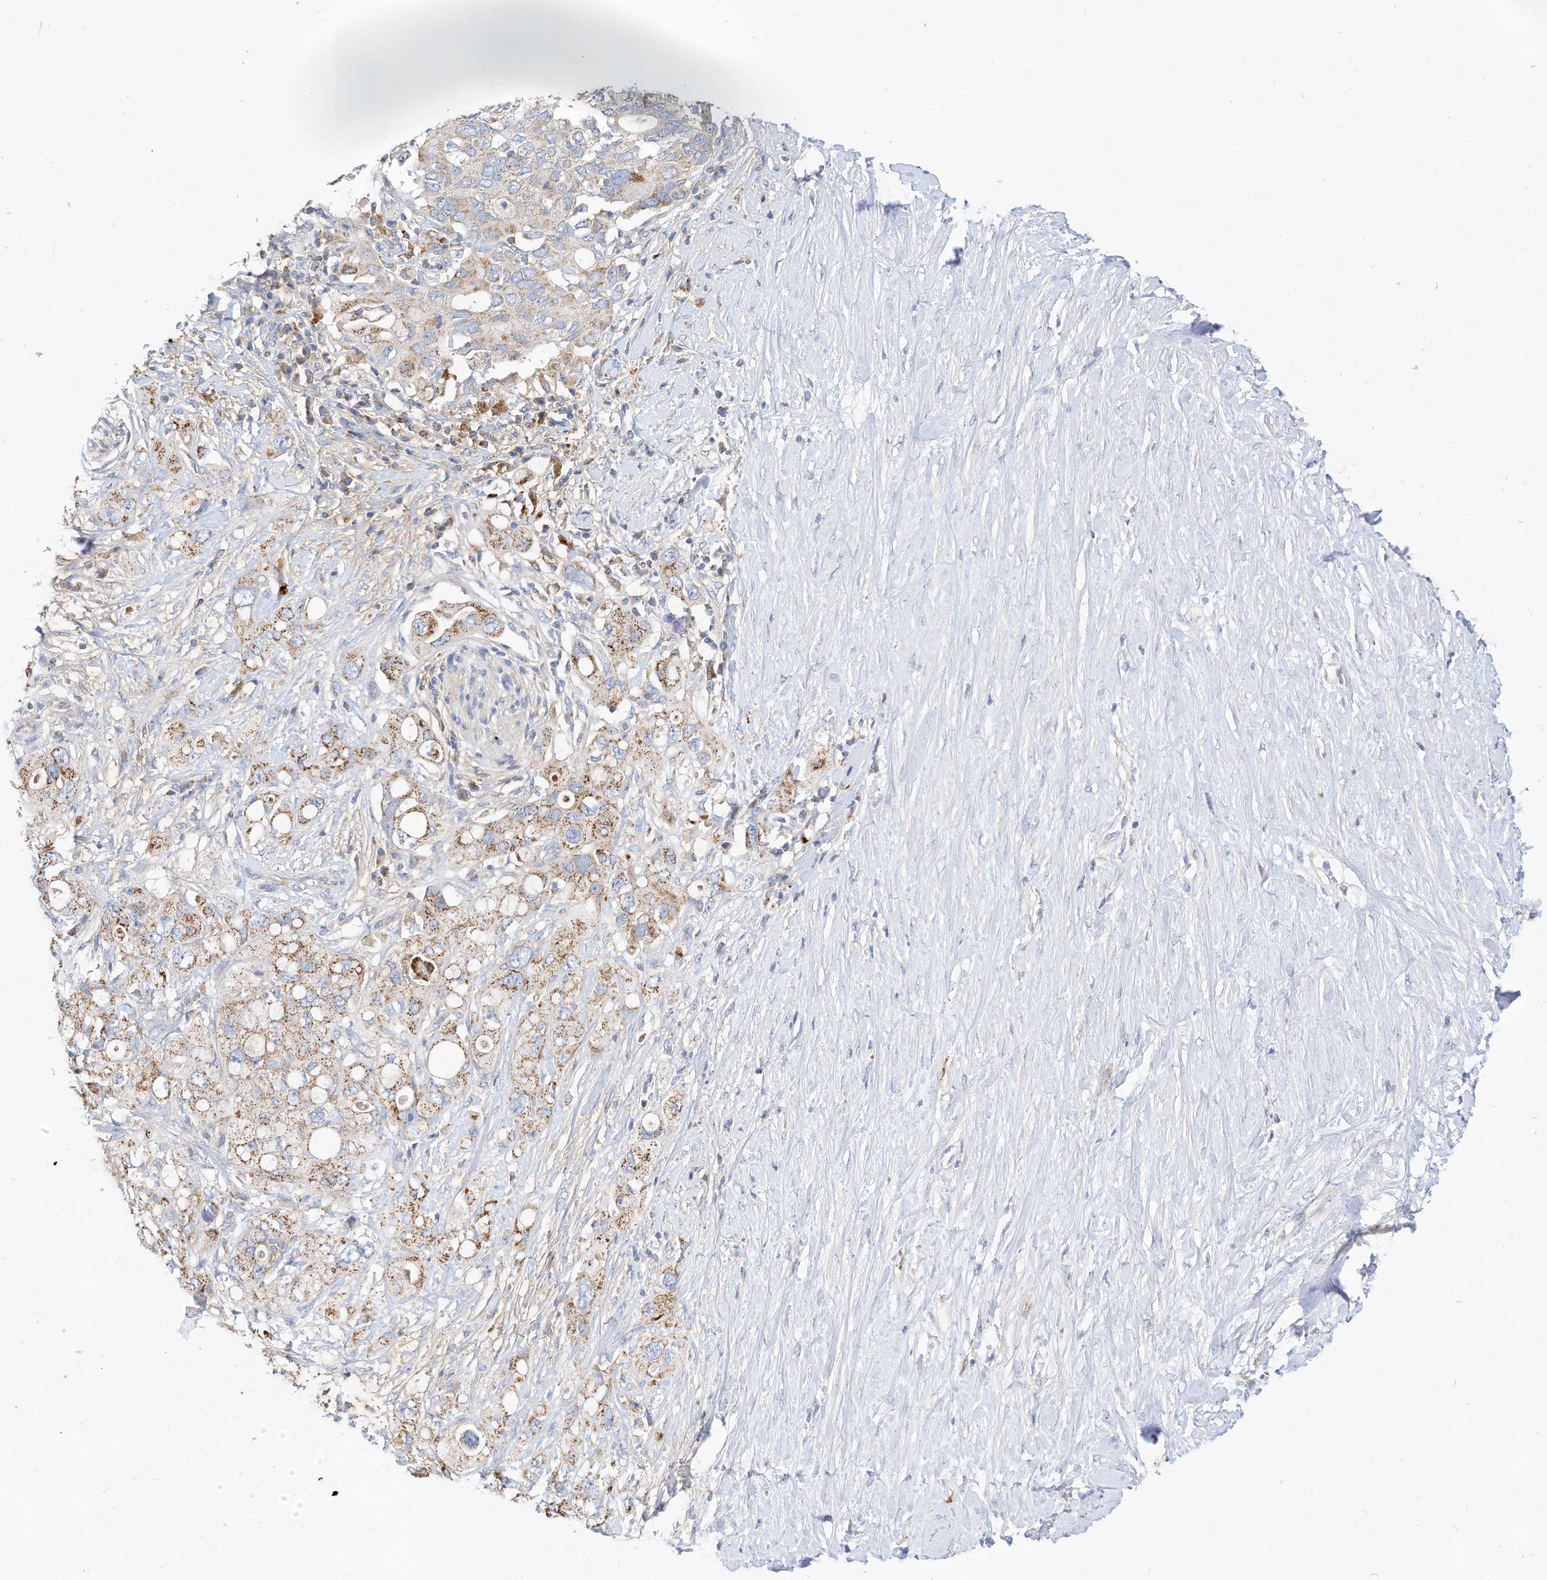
{"staining": {"intensity": "moderate", "quantity": "25%-75%", "location": "cytoplasmic/membranous"}, "tissue": "pancreatic cancer", "cell_type": "Tumor cells", "image_type": "cancer", "snomed": [{"axis": "morphology", "description": "Adenocarcinoma, NOS"}, {"axis": "topography", "description": "Pancreas"}], "caption": "Human pancreatic cancer stained for a protein (brown) exhibits moderate cytoplasmic/membranous positive staining in about 25%-75% of tumor cells.", "gene": "RHOH", "patient": {"sex": "female", "age": 56}}